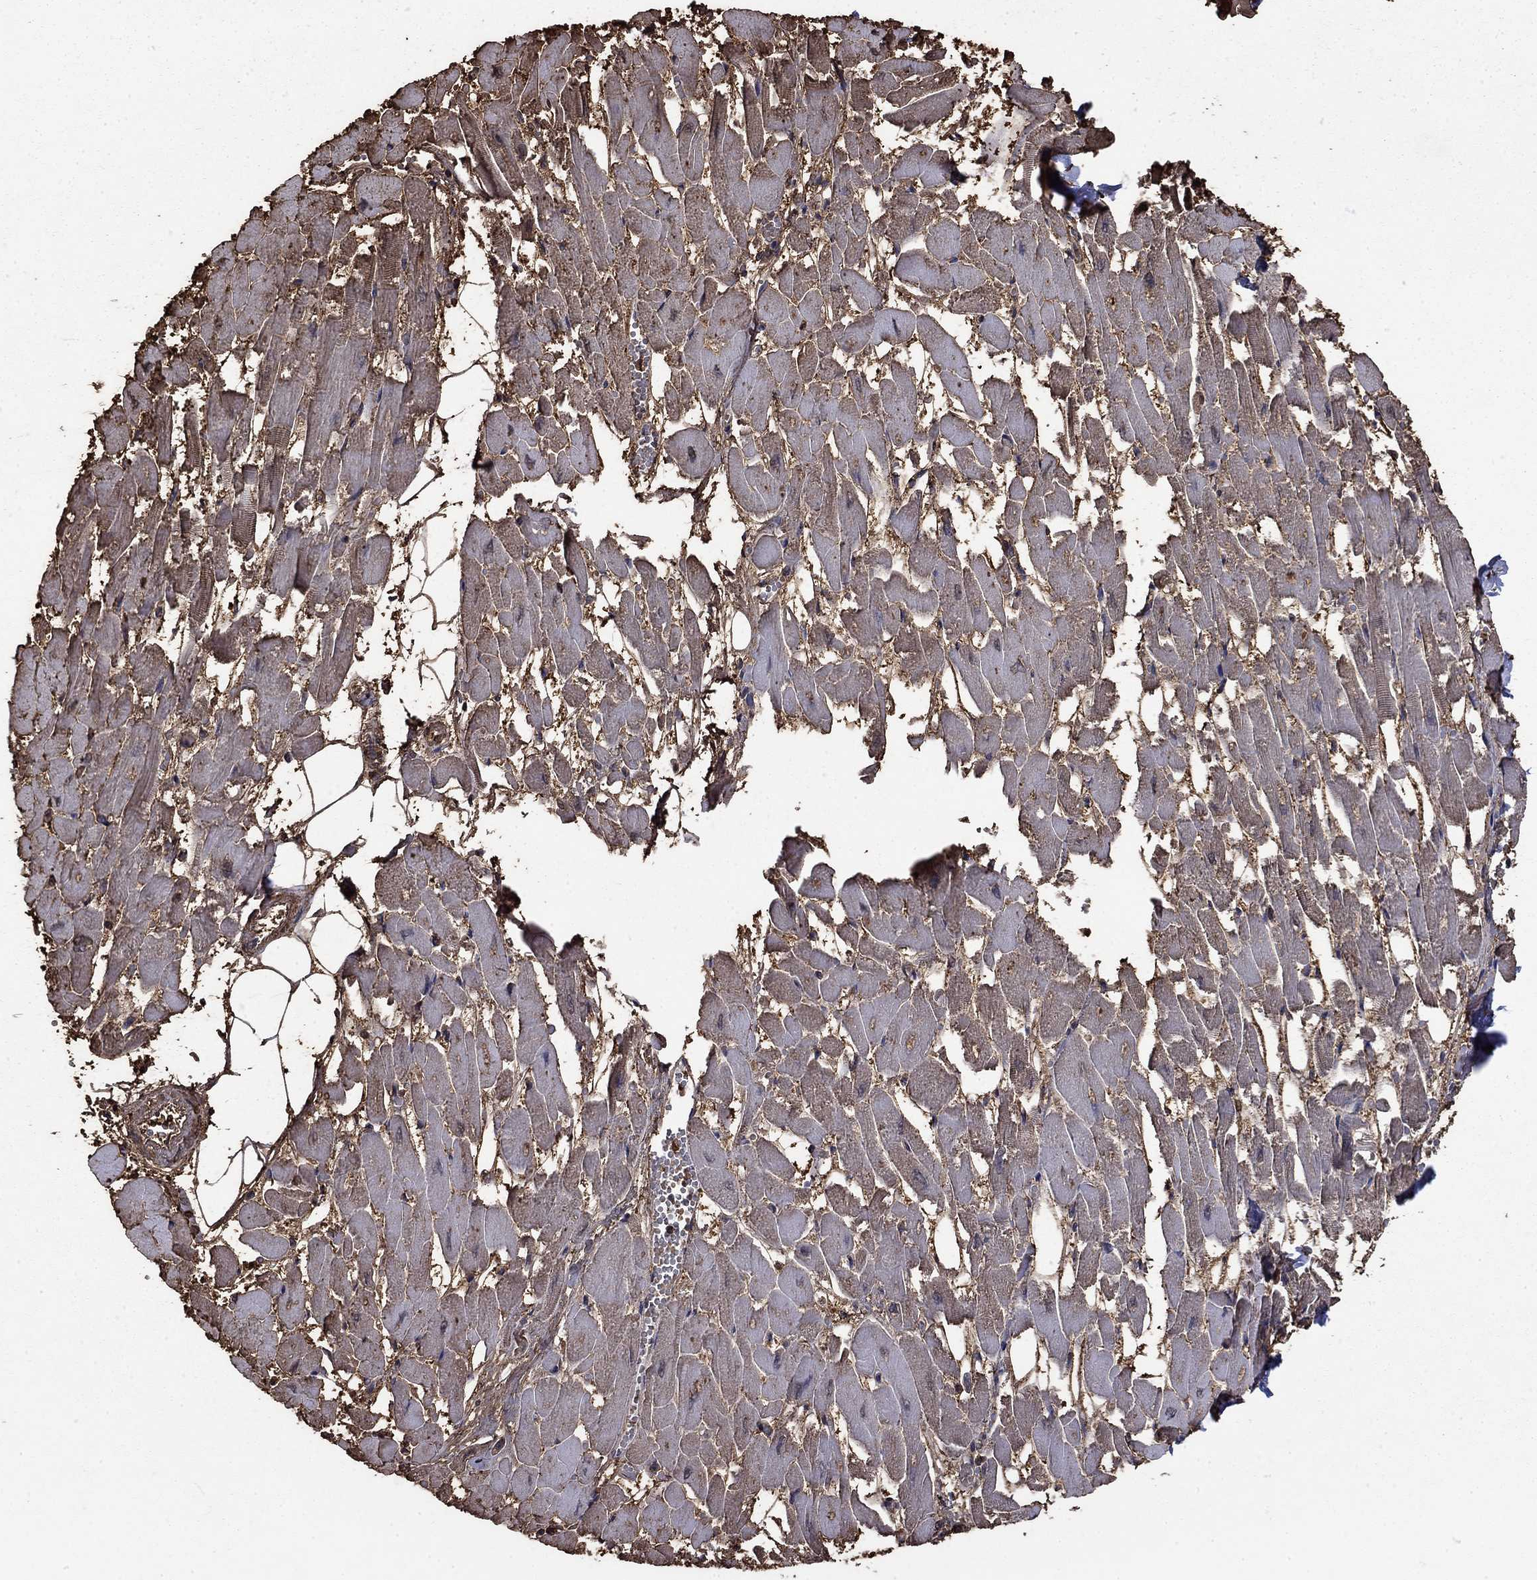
{"staining": {"intensity": "weak", "quantity": "25%-75%", "location": "cytoplasmic/membranous"}, "tissue": "heart muscle", "cell_type": "Cardiomyocytes", "image_type": "normal", "snomed": [{"axis": "morphology", "description": "Normal tissue, NOS"}, {"axis": "topography", "description": "Heart"}], "caption": "Immunohistochemical staining of unremarkable heart muscle reveals weak cytoplasmic/membranous protein expression in about 25%-75% of cardiomyocytes.", "gene": "GAPDH", "patient": {"sex": "female", "age": 52}}